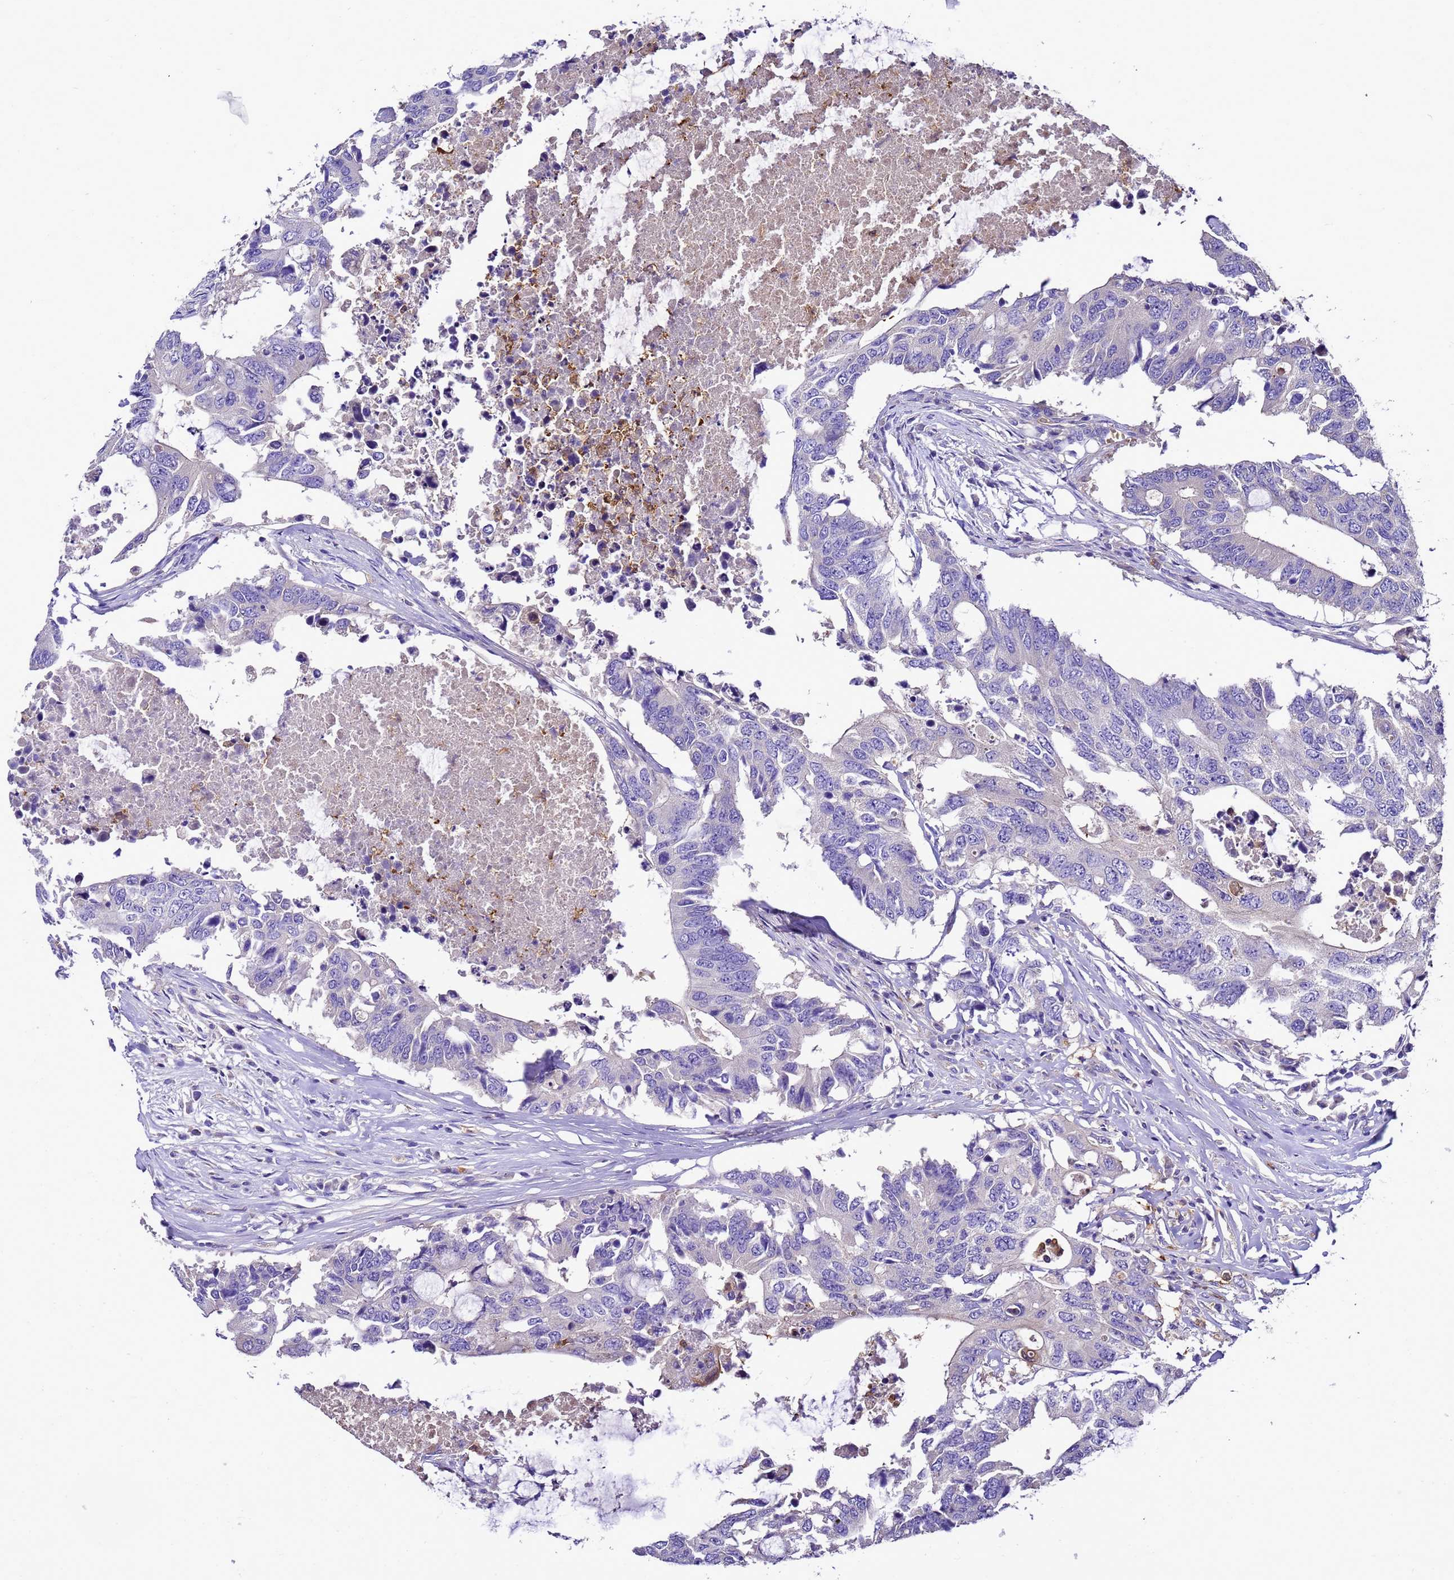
{"staining": {"intensity": "negative", "quantity": "none", "location": "none"}, "tissue": "colorectal cancer", "cell_type": "Tumor cells", "image_type": "cancer", "snomed": [{"axis": "morphology", "description": "Adenocarcinoma, NOS"}, {"axis": "topography", "description": "Colon"}], "caption": "Immunohistochemistry of human colorectal cancer (adenocarcinoma) demonstrates no positivity in tumor cells.", "gene": "UGT2A1", "patient": {"sex": "male", "age": 71}}